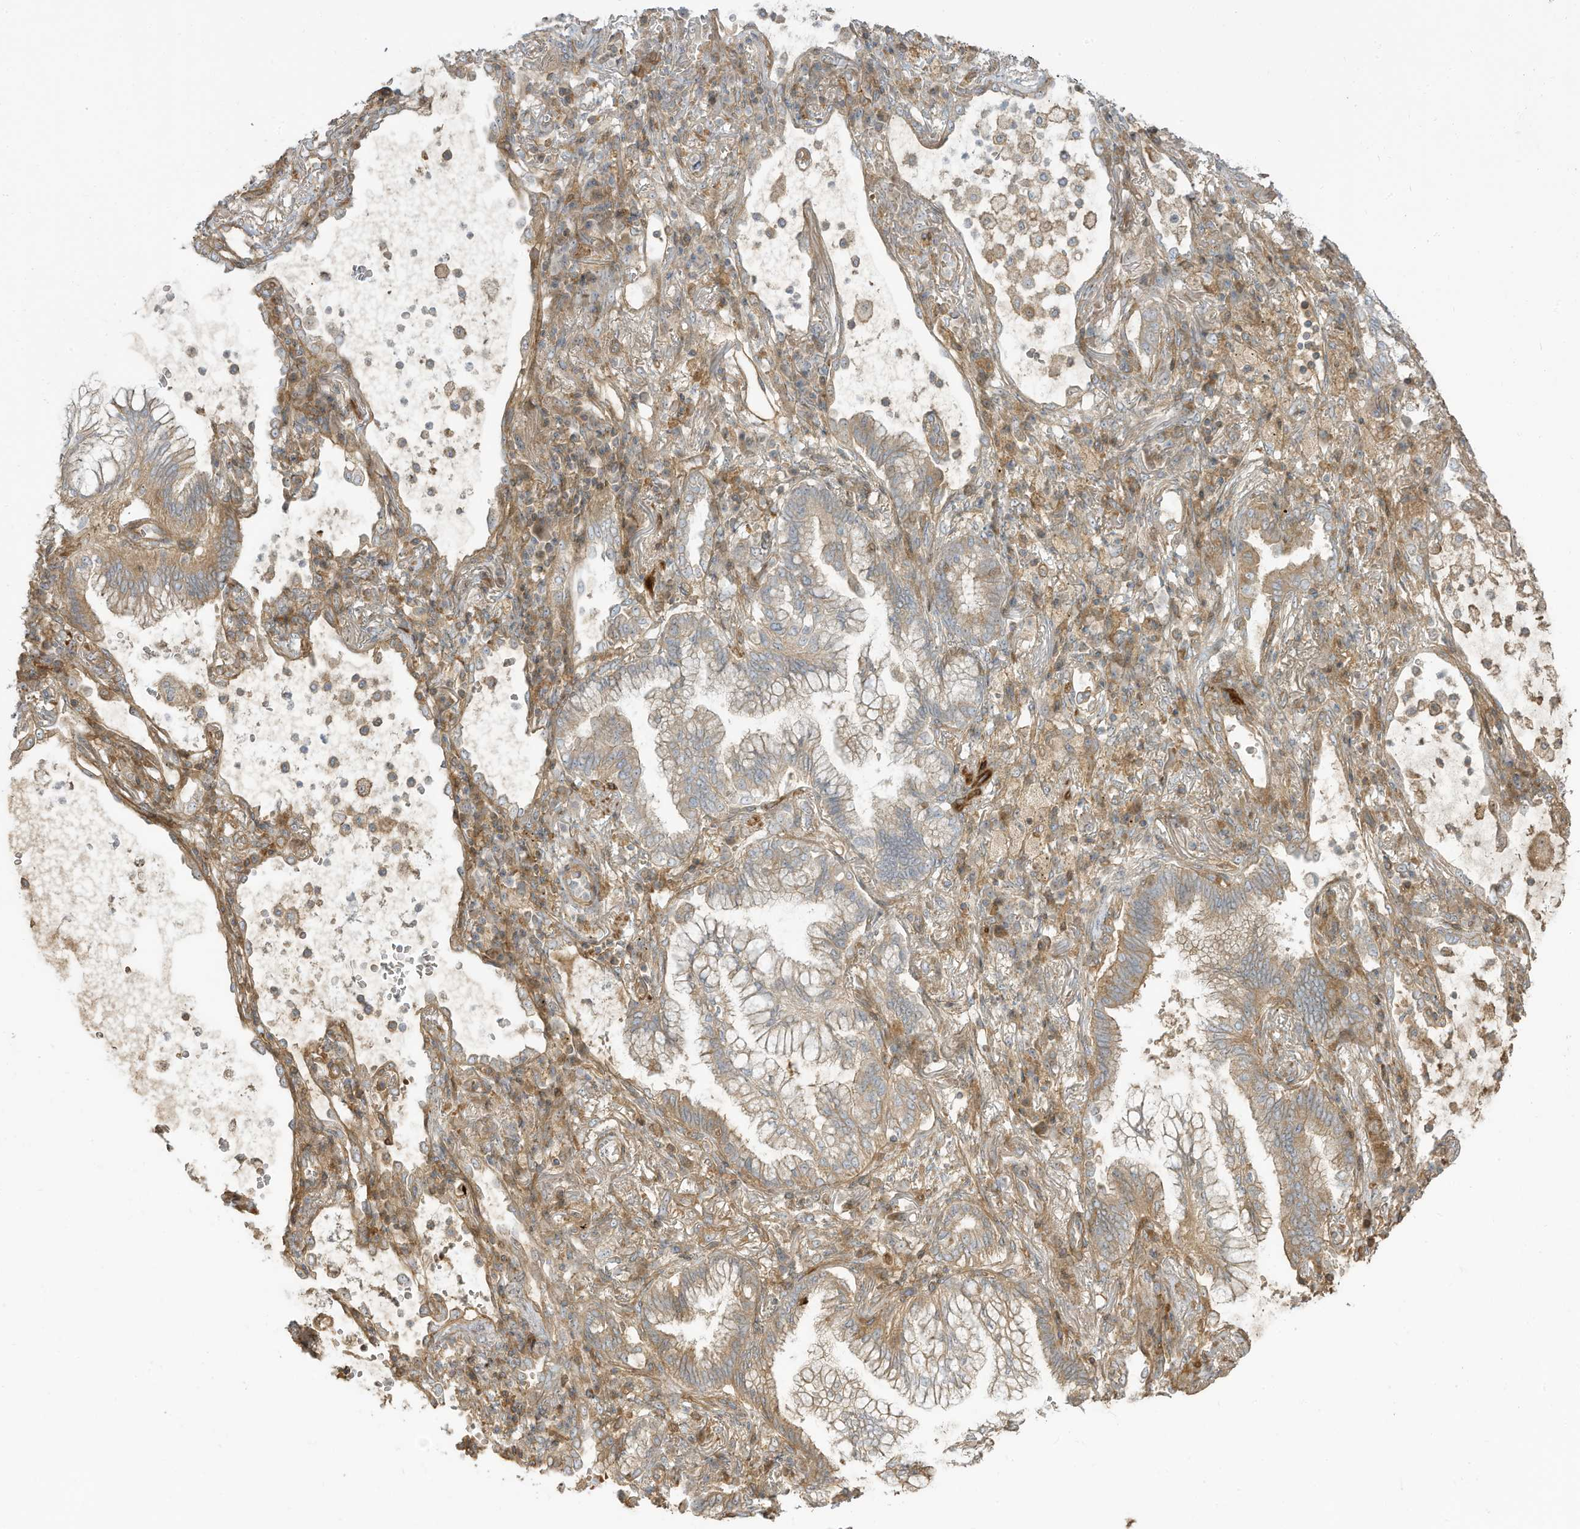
{"staining": {"intensity": "weak", "quantity": ">75%", "location": "cytoplasmic/membranous"}, "tissue": "lung cancer", "cell_type": "Tumor cells", "image_type": "cancer", "snomed": [{"axis": "morphology", "description": "Adenocarcinoma, NOS"}, {"axis": "topography", "description": "Lung"}], "caption": "There is low levels of weak cytoplasmic/membranous positivity in tumor cells of lung cancer (adenocarcinoma), as demonstrated by immunohistochemical staining (brown color).", "gene": "ENTR1", "patient": {"sex": "female", "age": 70}}